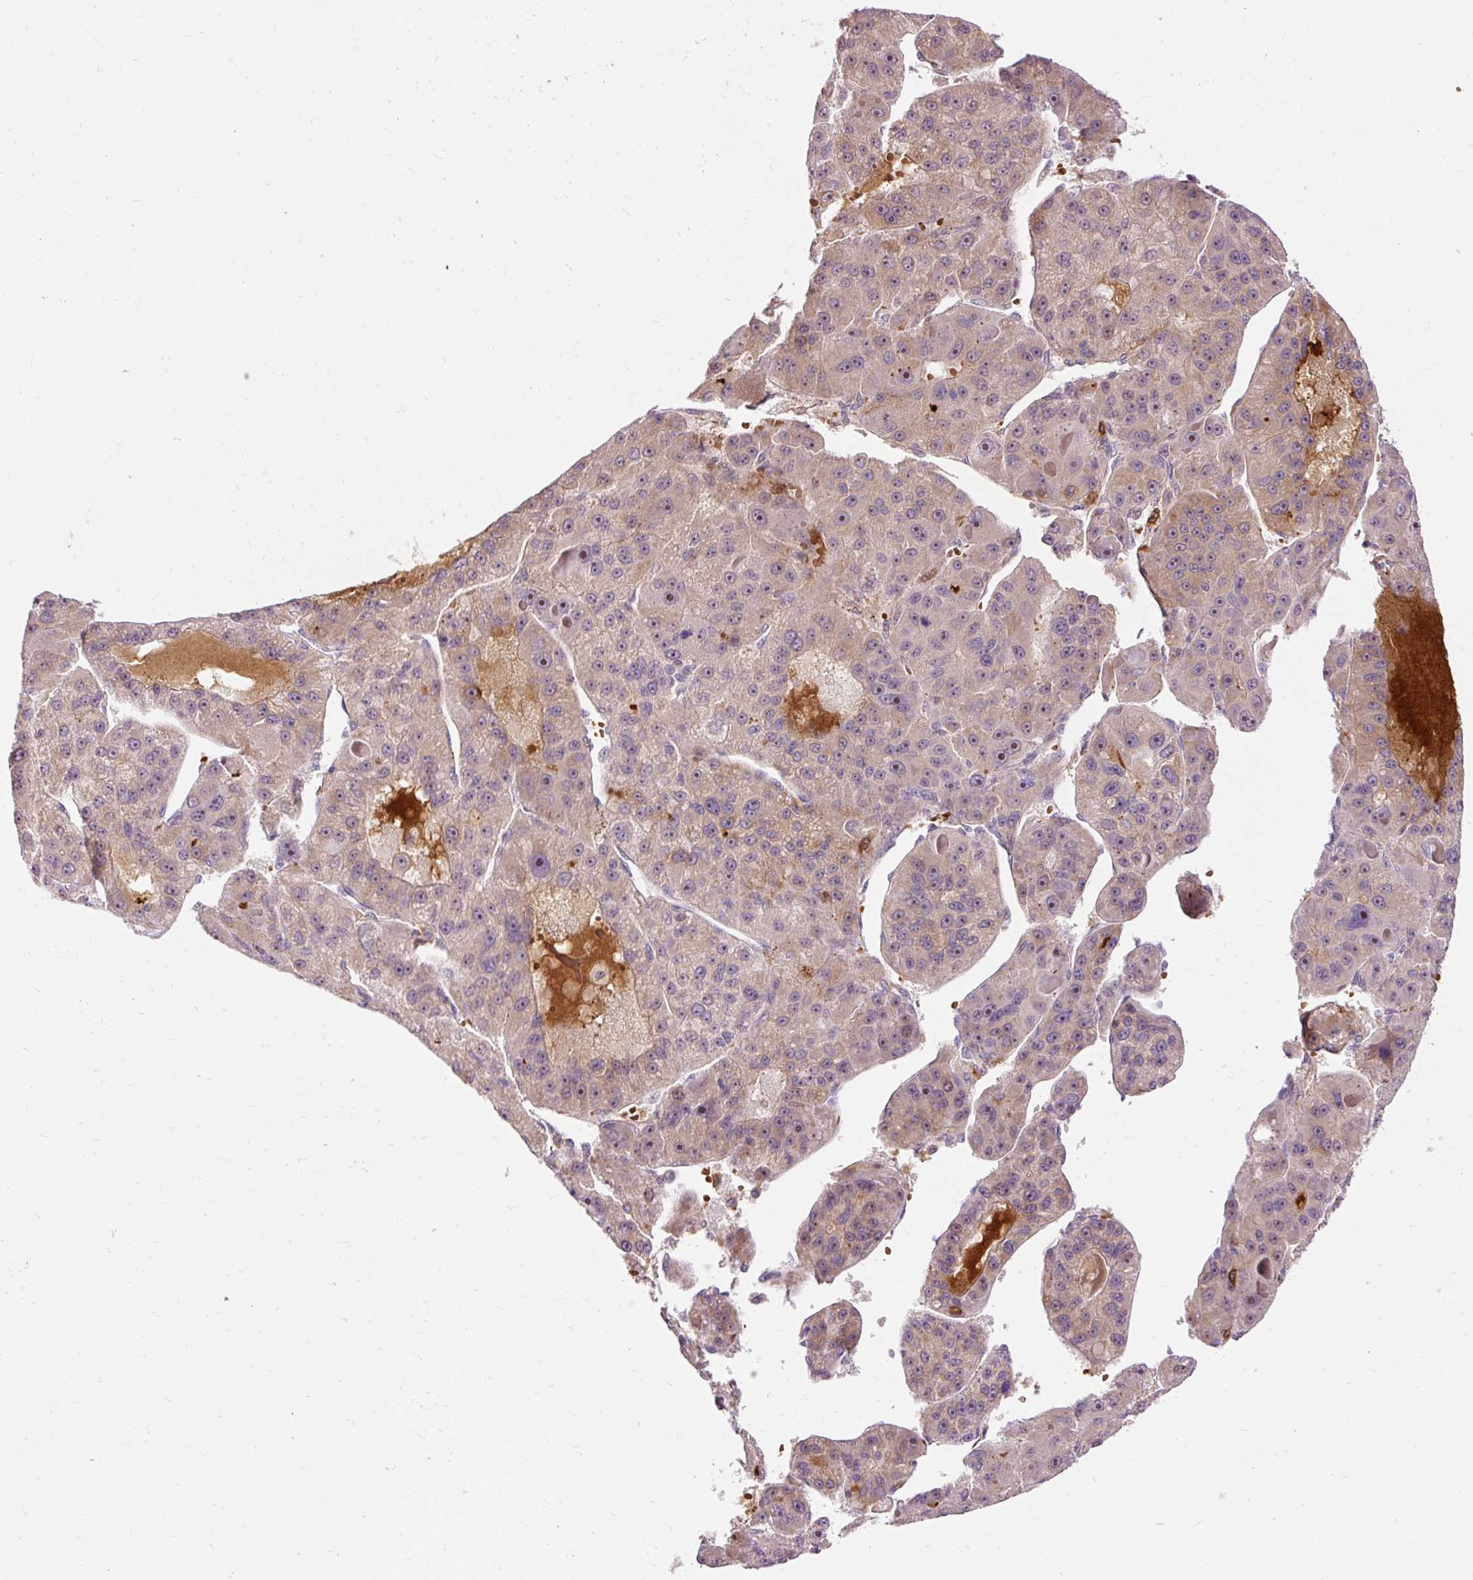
{"staining": {"intensity": "weak", "quantity": "25%-75%", "location": "cytoplasmic/membranous"}, "tissue": "liver cancer", "cell_type": "Tumor cells", "image_type": "cancer", "snomed": [{"axis": "morphology", "description": "Carcinoma, Hepatocellular, NOS"}, {"axis": "topography", "description": "Liver"}], "caption": "Immunohistochemistry image of human hepatocellular carcinoma (liver) stained for a protein (brown), which reveals low levels of weak cytoplasmic/membranous staining in approximately 25%-75% of tumor cells.", "gene": "CEBPZ", "patient": {"sex": "male", "age": 76}}